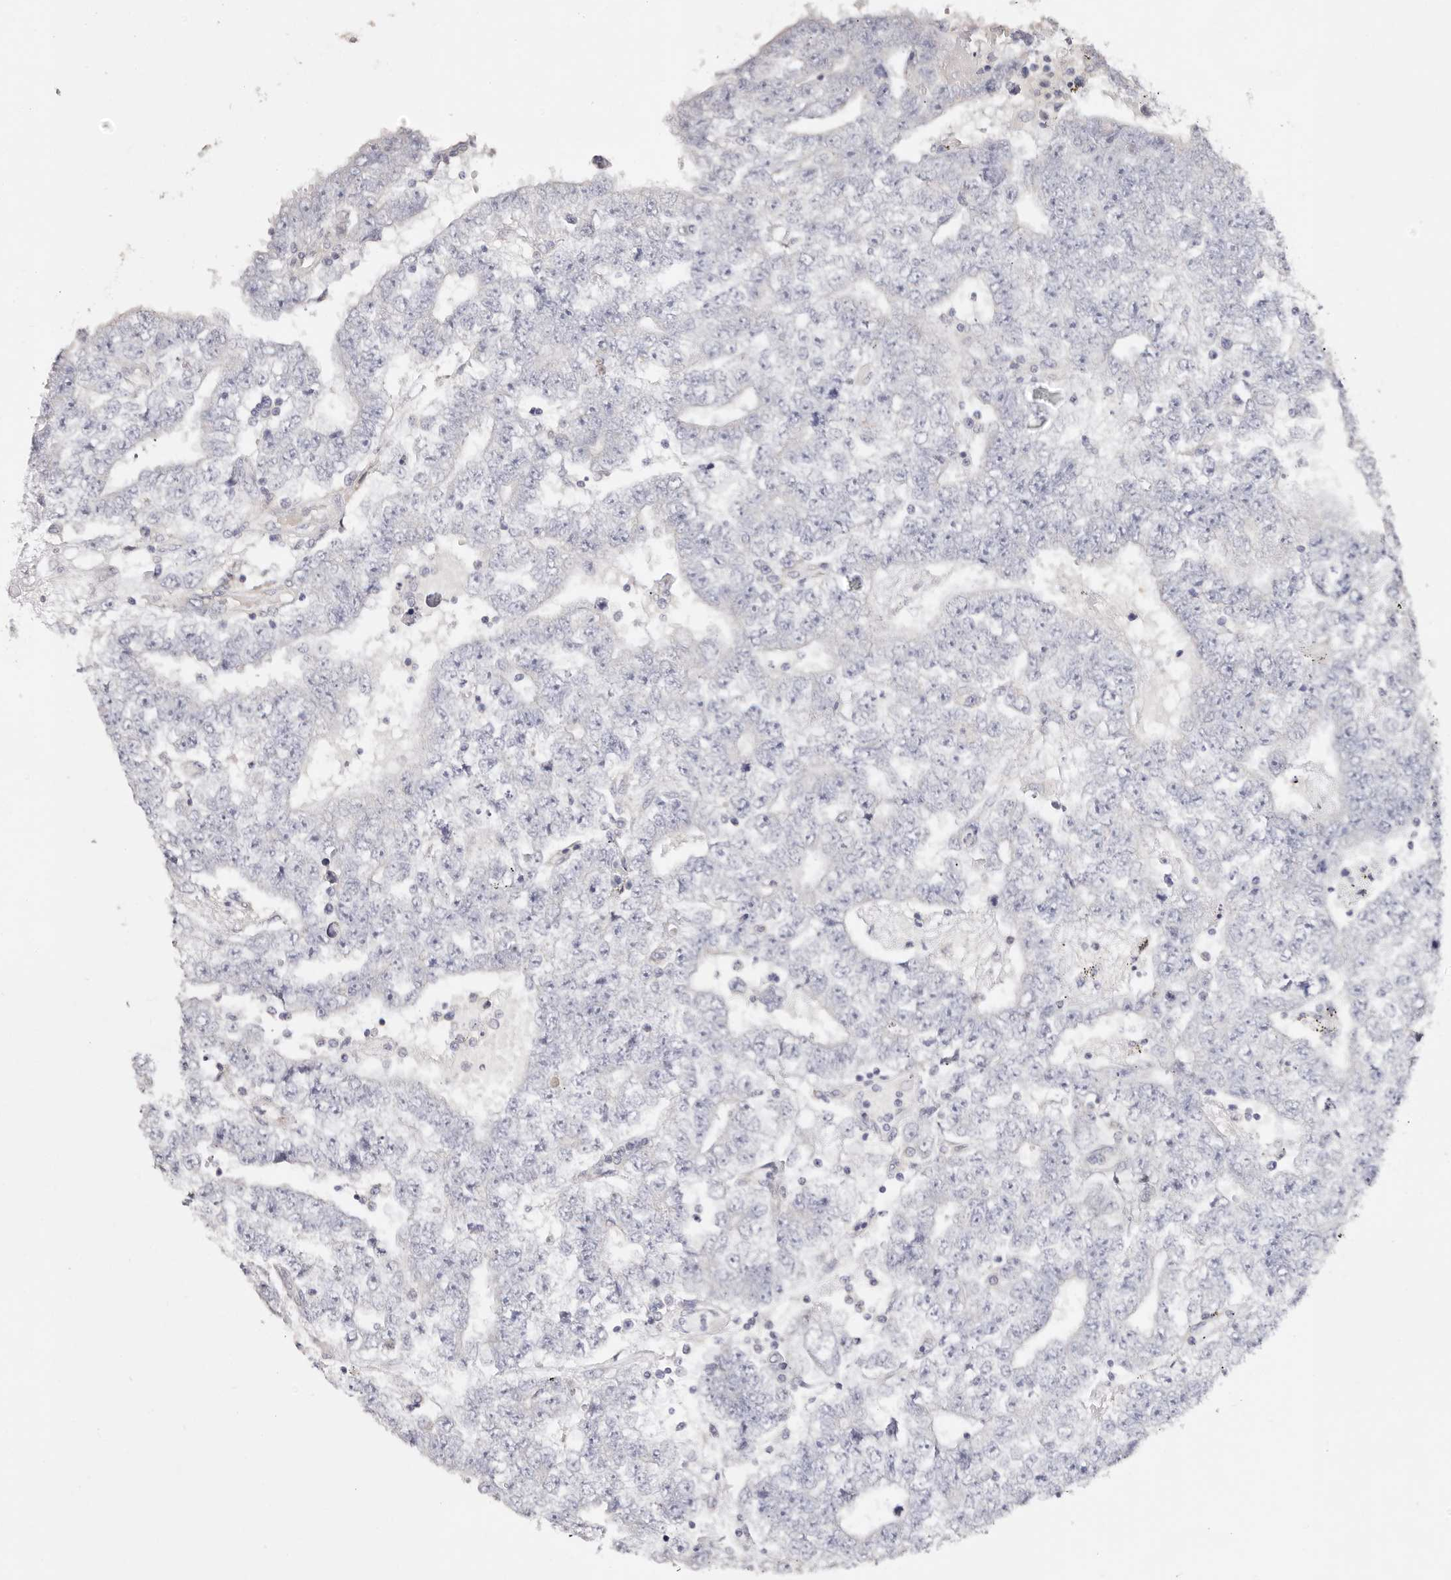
{"staining": {"intensity": "negative", "quantity": "none", "location": "none"}, "tissue": "testis cancer", "cell_type": "Tumor cells", "image_type": "cancer", "snomed": [{"axis": "morphology", "description": "Carcinoma, Embryonal, NOS"}, {"axis": "topography", "description": "Testis"}], "caption": "High power microscopy histopathology image of an IHC photomicrograph of testis cancer (embryonal carcinoma), revealing no significant expression in tumor cells.", "gene": "MAPK1", "patient": {"sex": "male", "age": 25}}